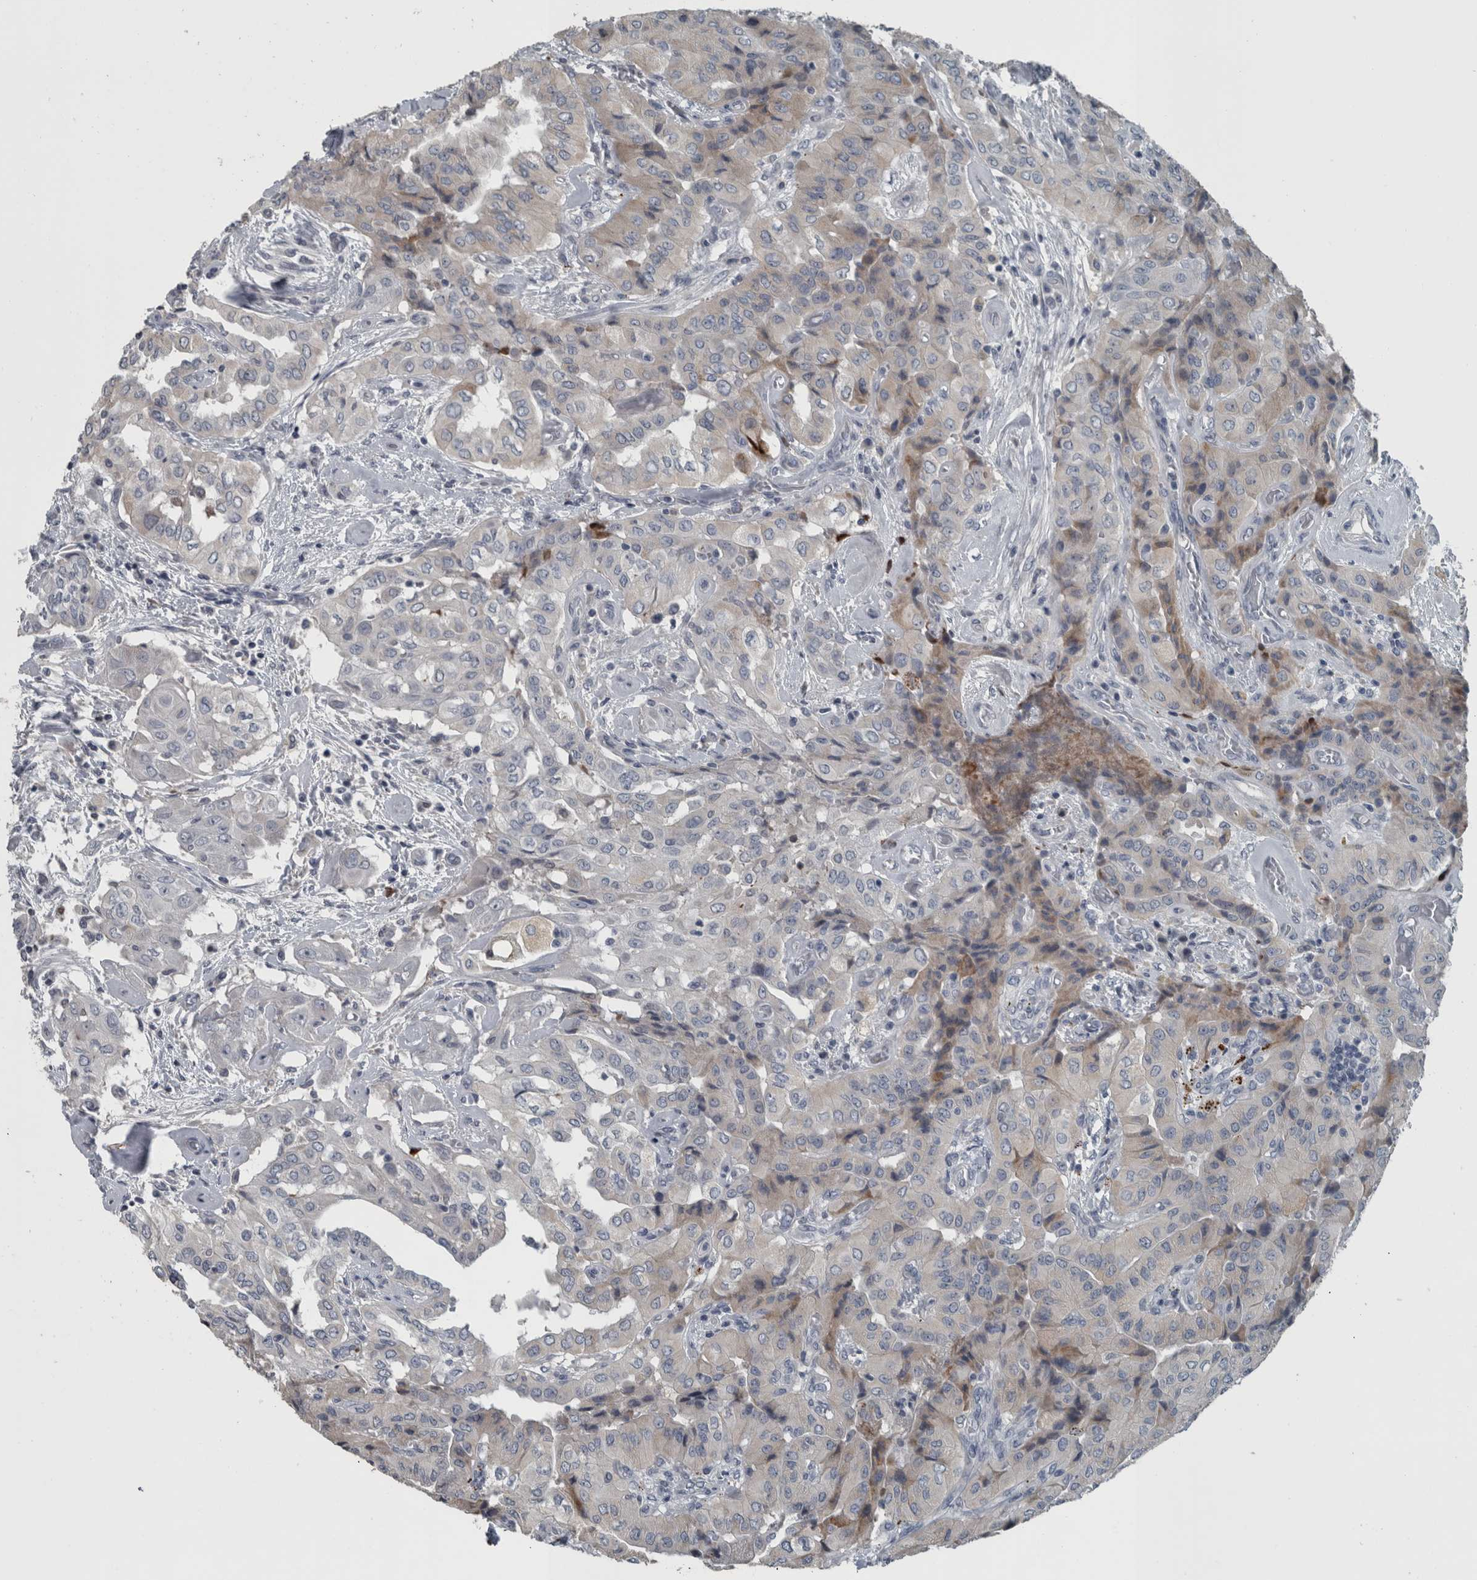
{"staining": {"intensity": "weak", "quantity": "<25%", "location": "cytoplasmic/membranous"}, "tissue": "thyroid cancer", "cell_type": "Tumor cells", "image_type": "cancer", "snomed": [{"axis": "morphology", "description": "Papillary adenocarcinoma, NOS"}, {"axis": "topography", "description": "Thyroid gland"}], "caption": "Thyroid cancer (papillary adenocarcinoma) stained for a protein using IHC shows no expression tumor cells.", "gene": "KRT20", "patient": {"sex": "female", "age": 59}}